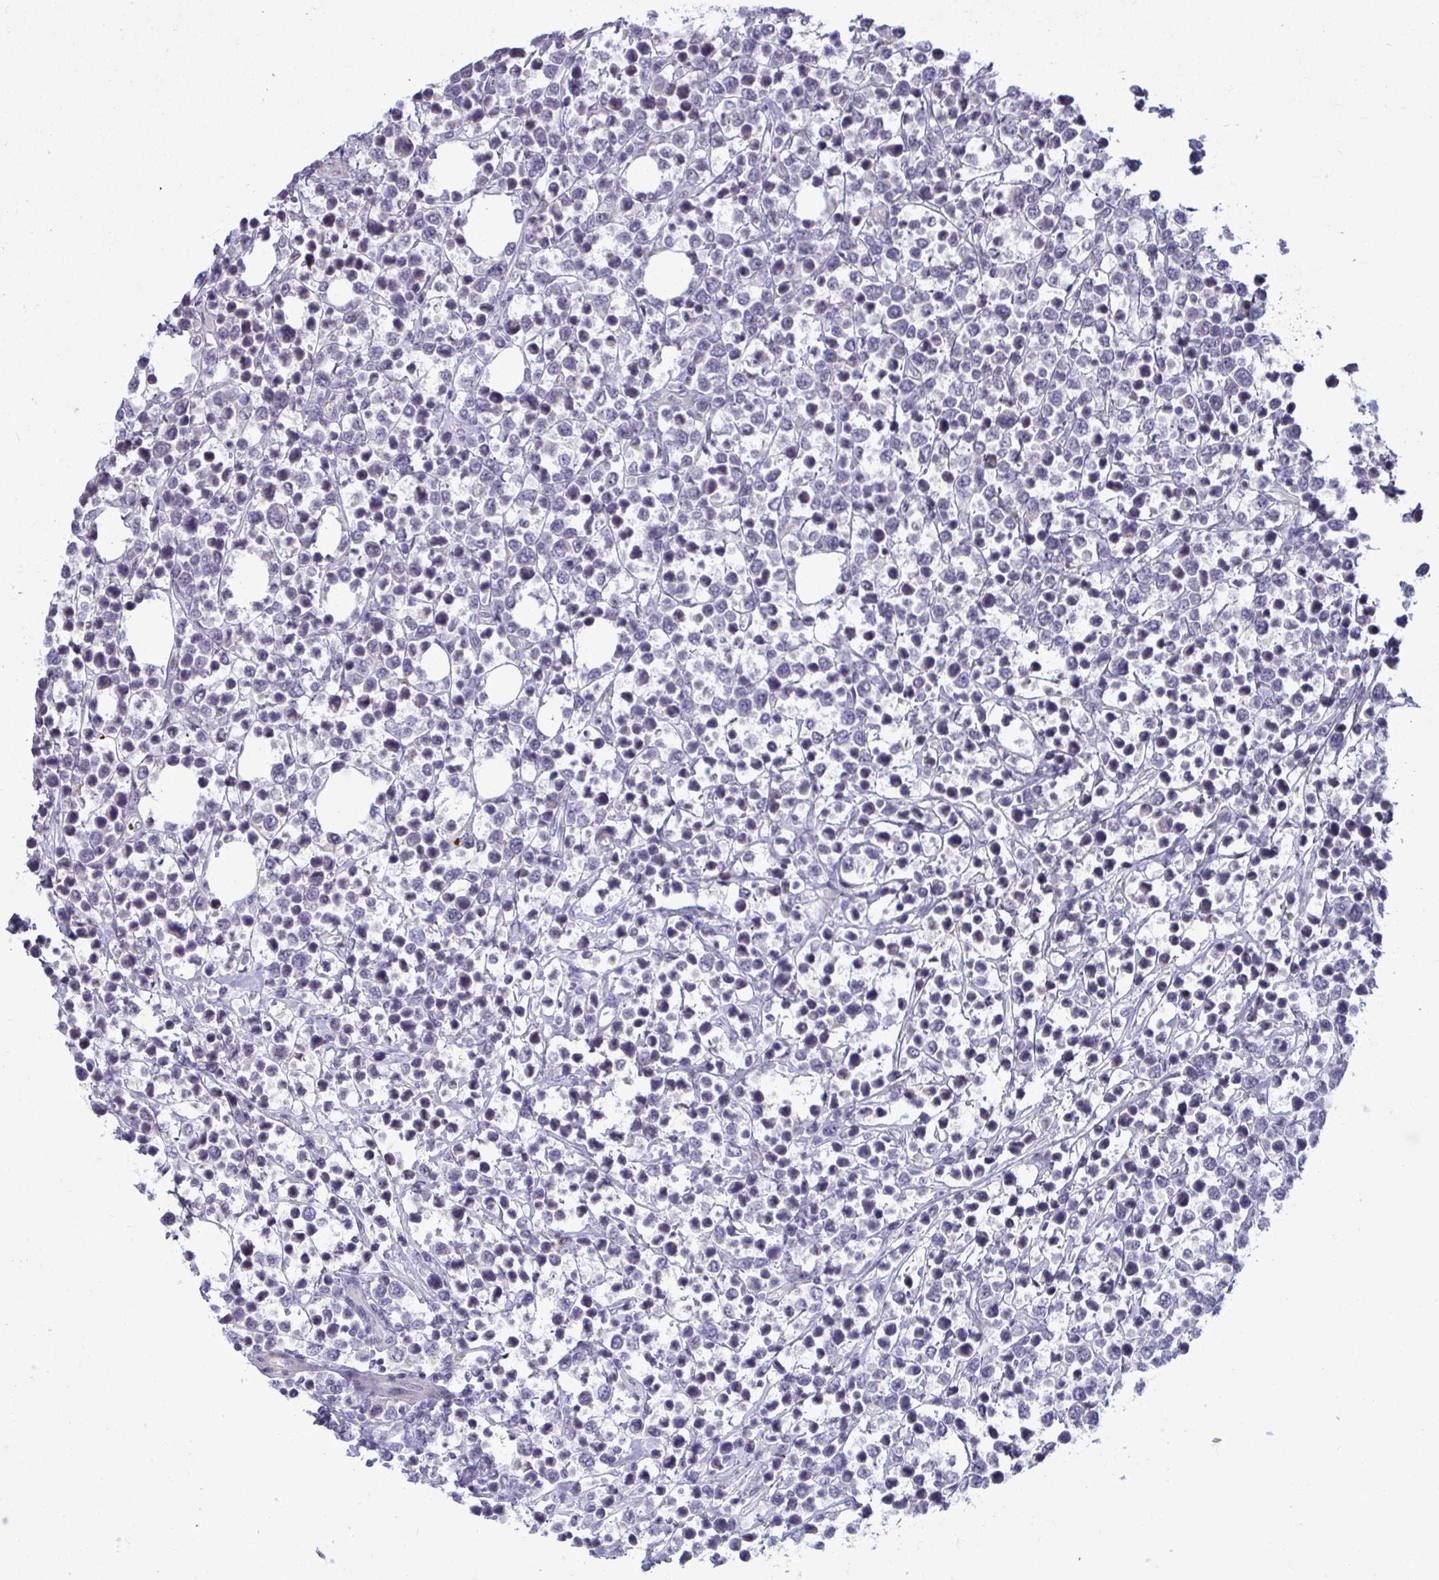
{"staining": {"intensity": "negative", "quantity": "none", "location": "none"}, "tissue": "lymphoma", "cell_type": "Tumor cells", "image_type": "cancer", "snomed": [{"axis": "morphology", "description": "Malignant lymphoma, non-Hodgkin's type, Low grade"}, {"axis": "topography", "description": "Lymph node"}], "caption": "There is no significant expression in tumor cells of malignant lymphoma, non-Hodgkin's type (low-grade).", "gene": "SLC14A1", "patient": {"sex": "male", "age": 60}}